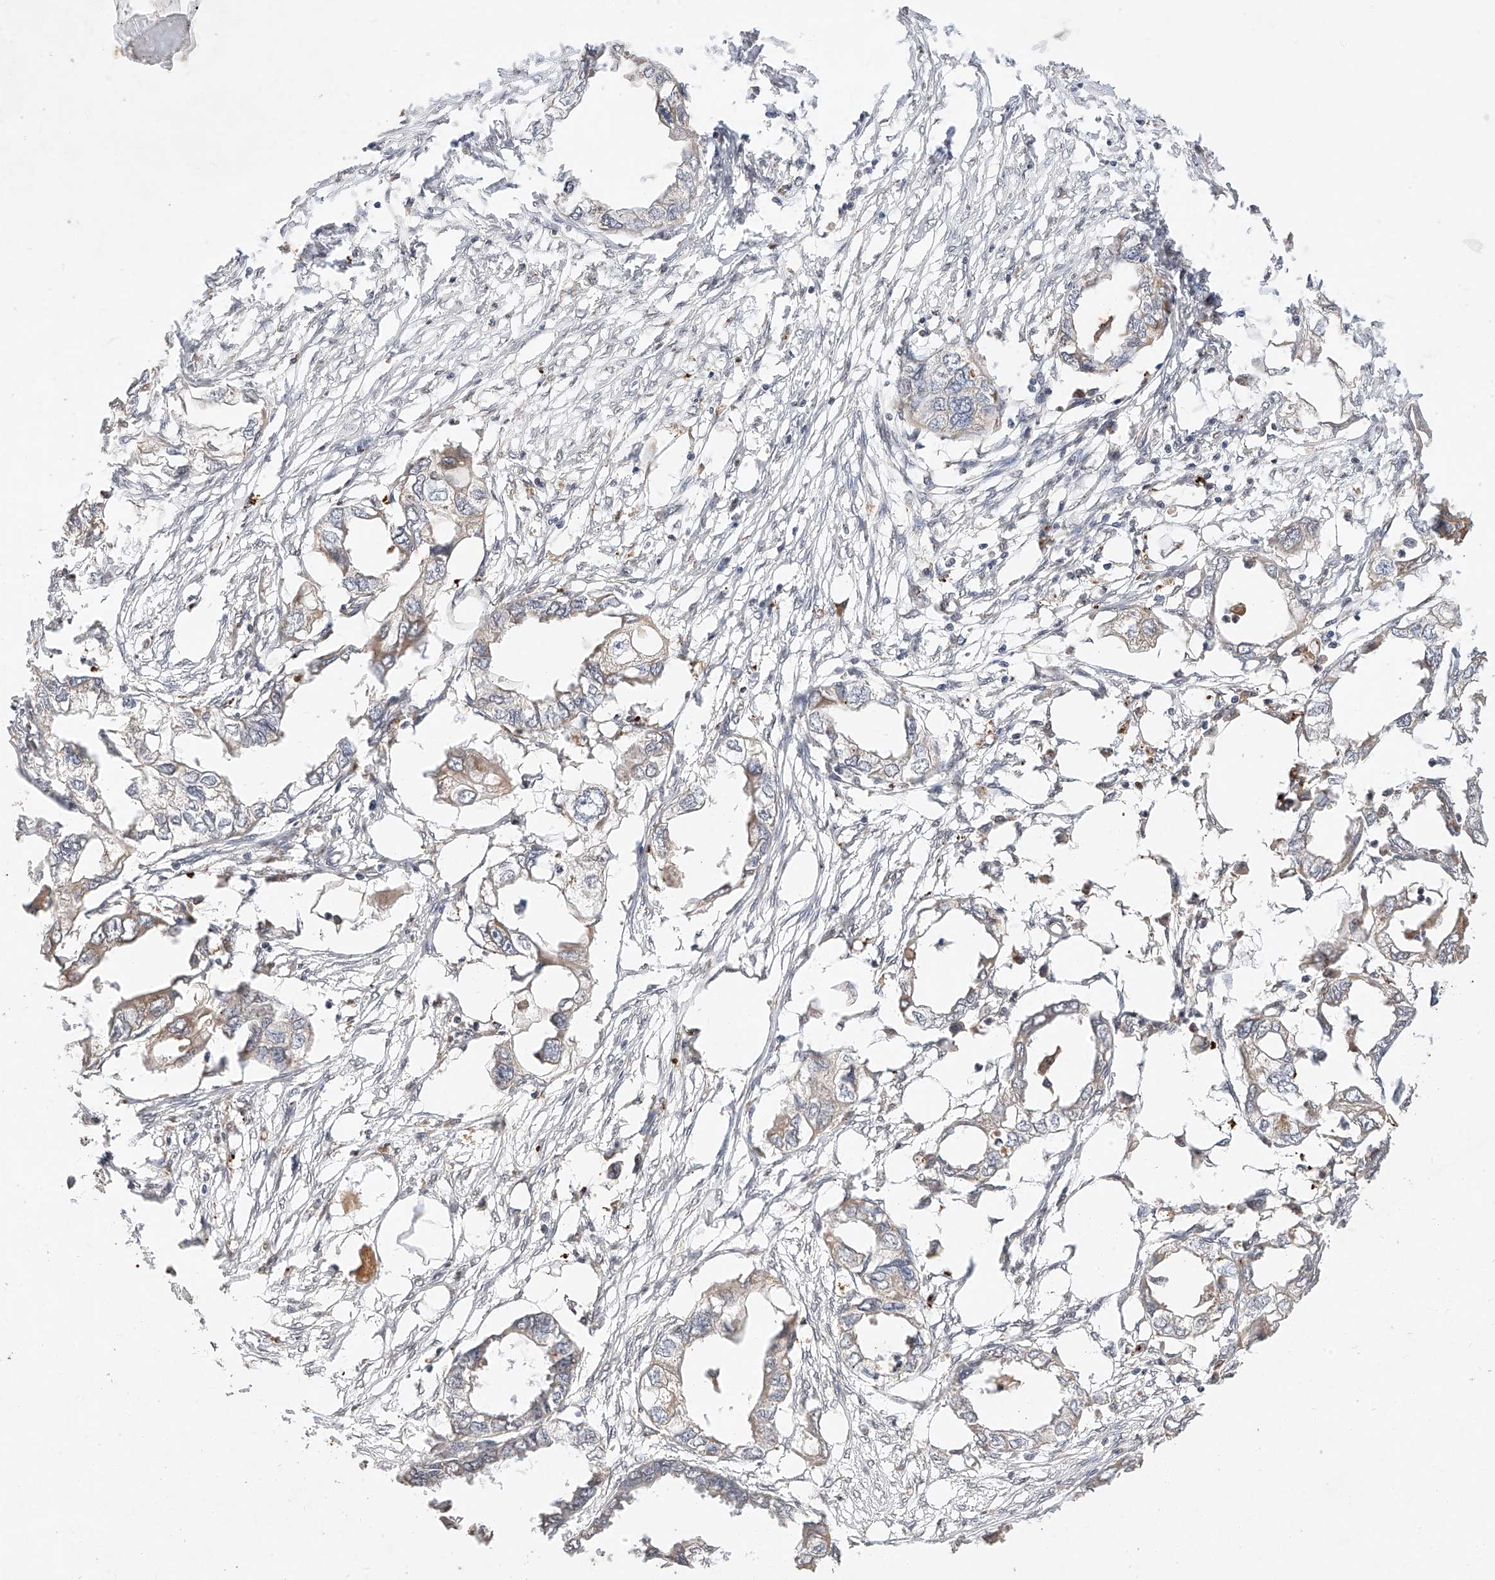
{"staining": {"intensity": "weak", "quantity": "<25%", "location": "cytoplasmic/membranous"}, "tissue": "endometrial cancer", "cell_type": "Tumor cells", "image_type": "cancer", "snomed": [{"axis": "morphology", "description": "Adenocarcinoma, NOS"}, {"axis": "morphology", "description": "Adenocarcinoma, metastatic, NOS"}, {"axis": "topography", "description": "Adipose tissue"}, {"axis": "topography", "description": "Endometrium"}], "caption": "Protein analysis of endometrial cancer (adenocarcinoma) reveals no significant expression in tumor cells.", "gene": "SUSD6", "patient": {"sex": "female", "age": 67}}